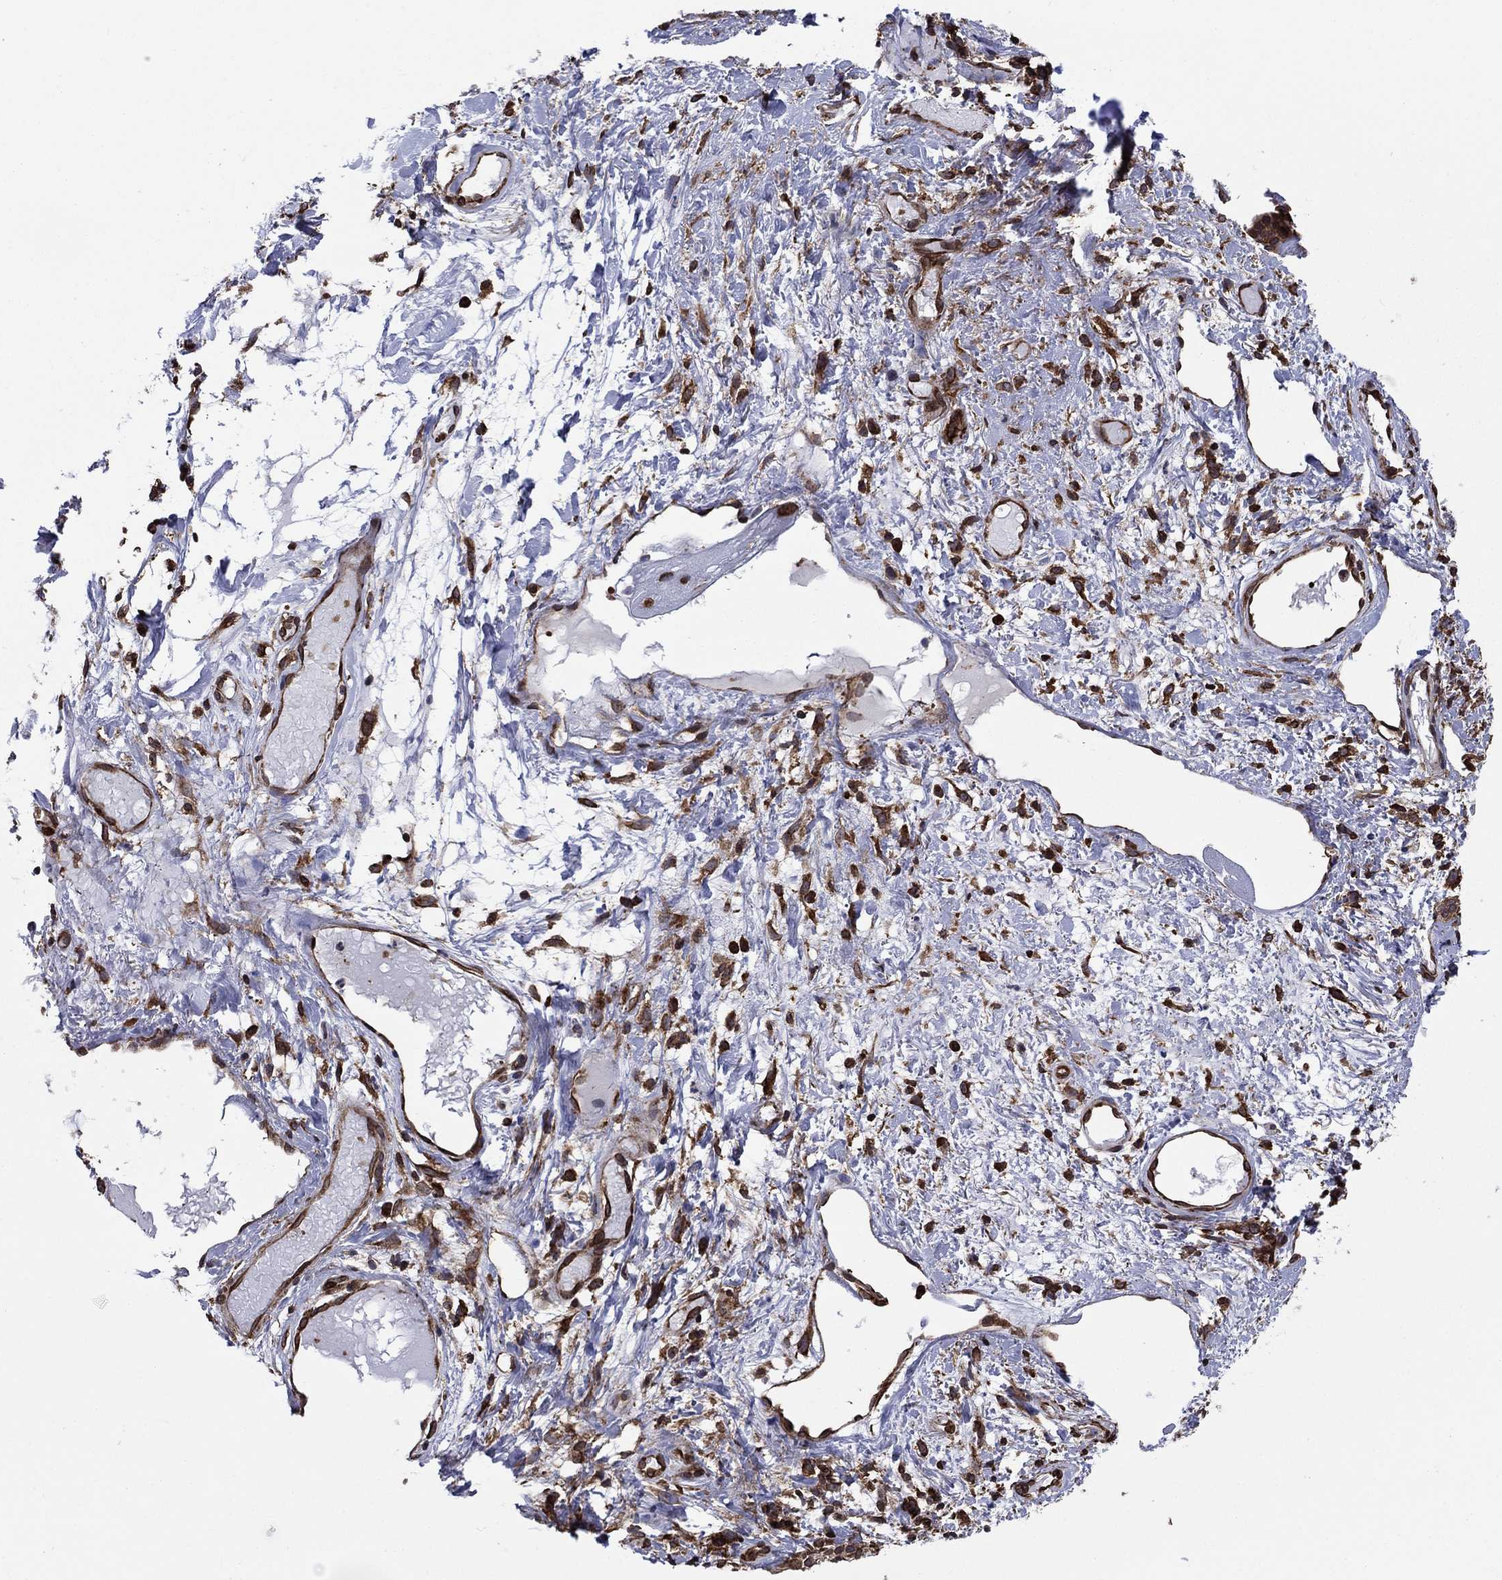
{"staining": {"intensity": "negative", "quantity": "none", "location": "none"}, "tissue": "adipose tissue", "cell_type": "Adipocytes", "image_type": "normal", "snomed": [{"axis": "morphology", "description": "Normal tissue, NOS"}, {"axis": "topography", "description": "Cartilage tissue"}], "caption": "A photomicrograph of human adipose tissue is negative for staining in adipocytes.", "gene": "YBX1", "patient": {"sex": "male", "age": 62}}